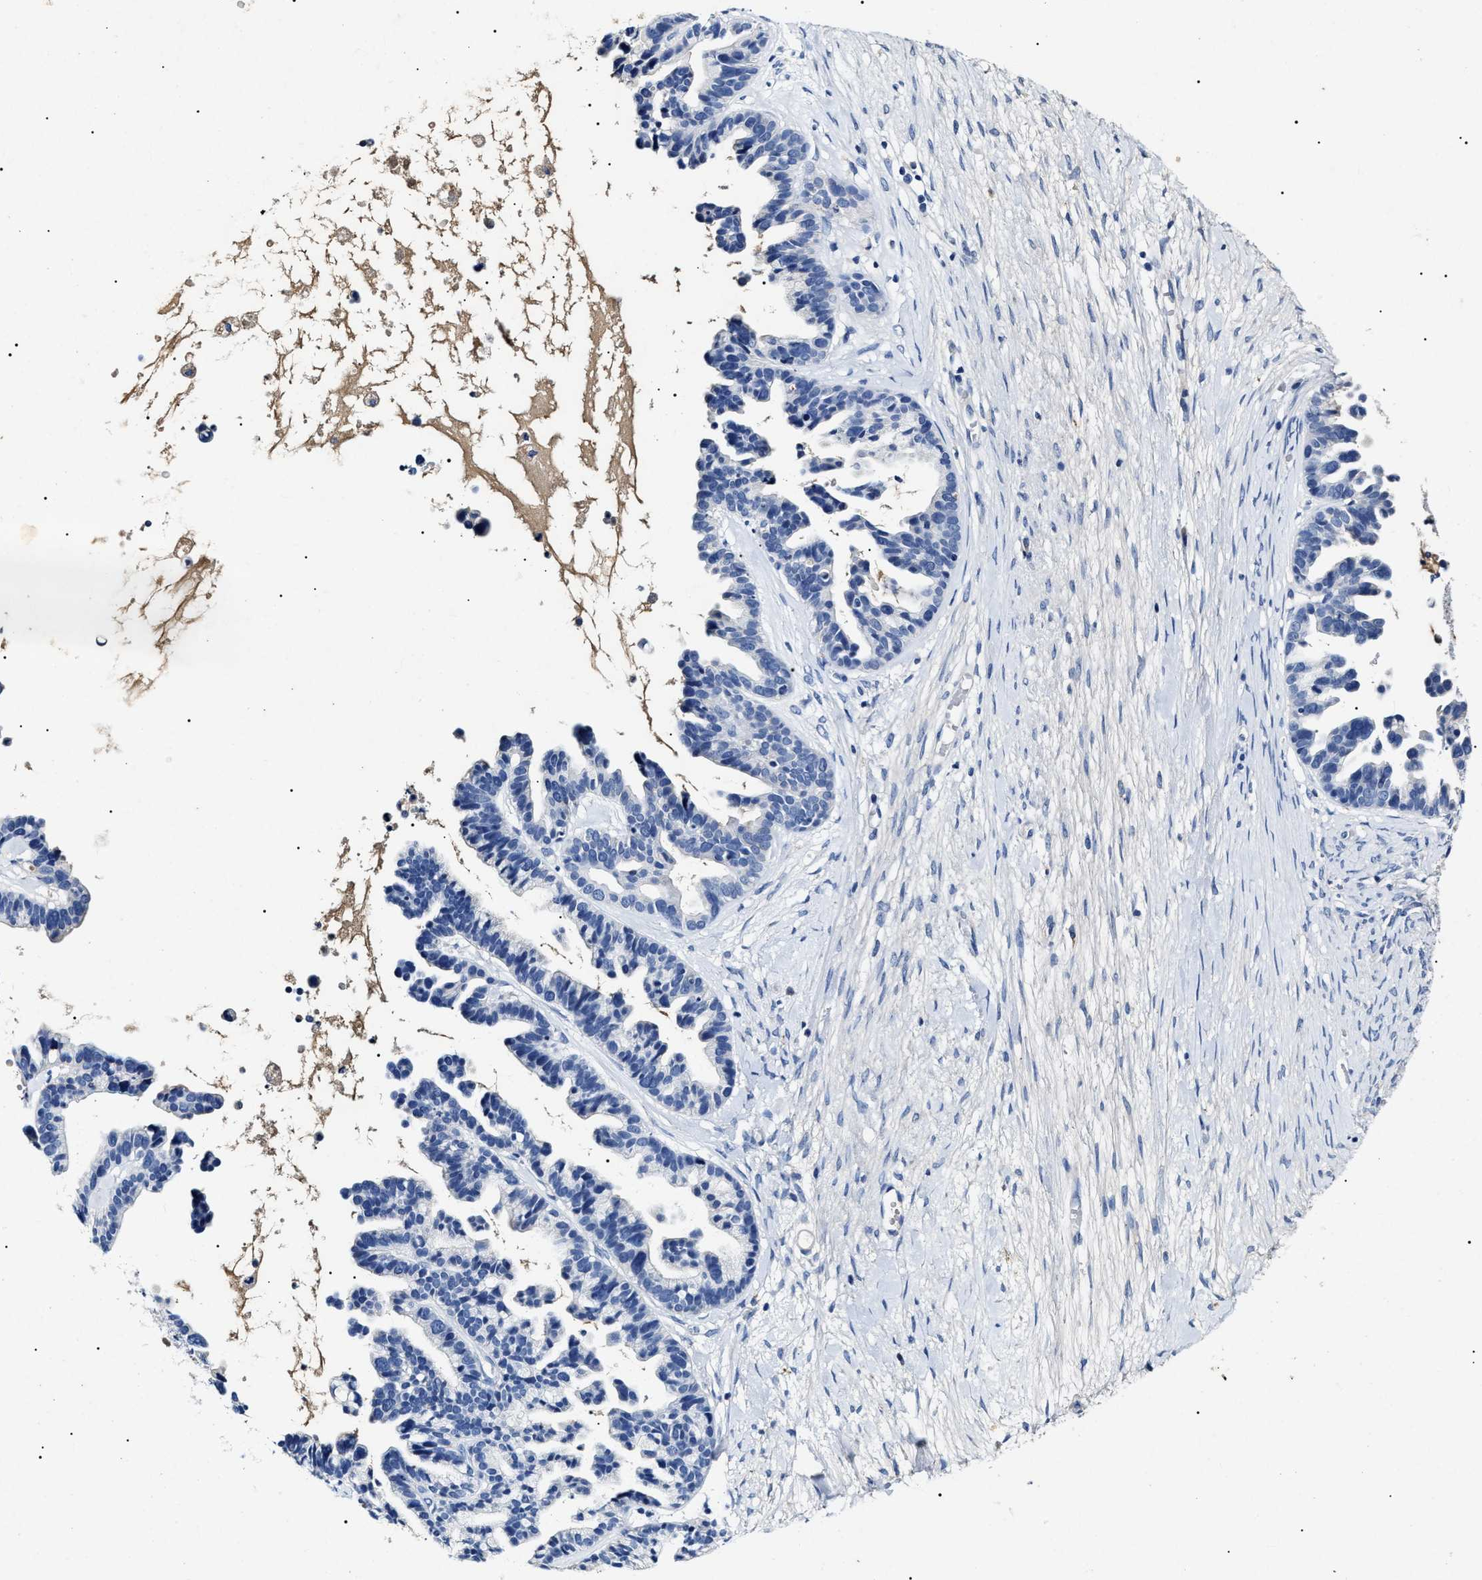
{"staining": {"intensity": "negative", "quantity": "none", "location": "none"}, "tissue": "ovarian cancer", "cell_type": "Tumor cells", "image_type": "cancer", "snomed": [{"axis": "morphology", "description": "Cystadenocarcinoma, serous, NOS"}, {"axis": "topography", "description": "Ovary"}], "caption": "This is an immunohistochemistry (IHC) micrograph of ovarian cancer. There is no positivity in tumor cells.", "gene": "LRRC8E", "patient": {"sex": "female", "age": 56}}